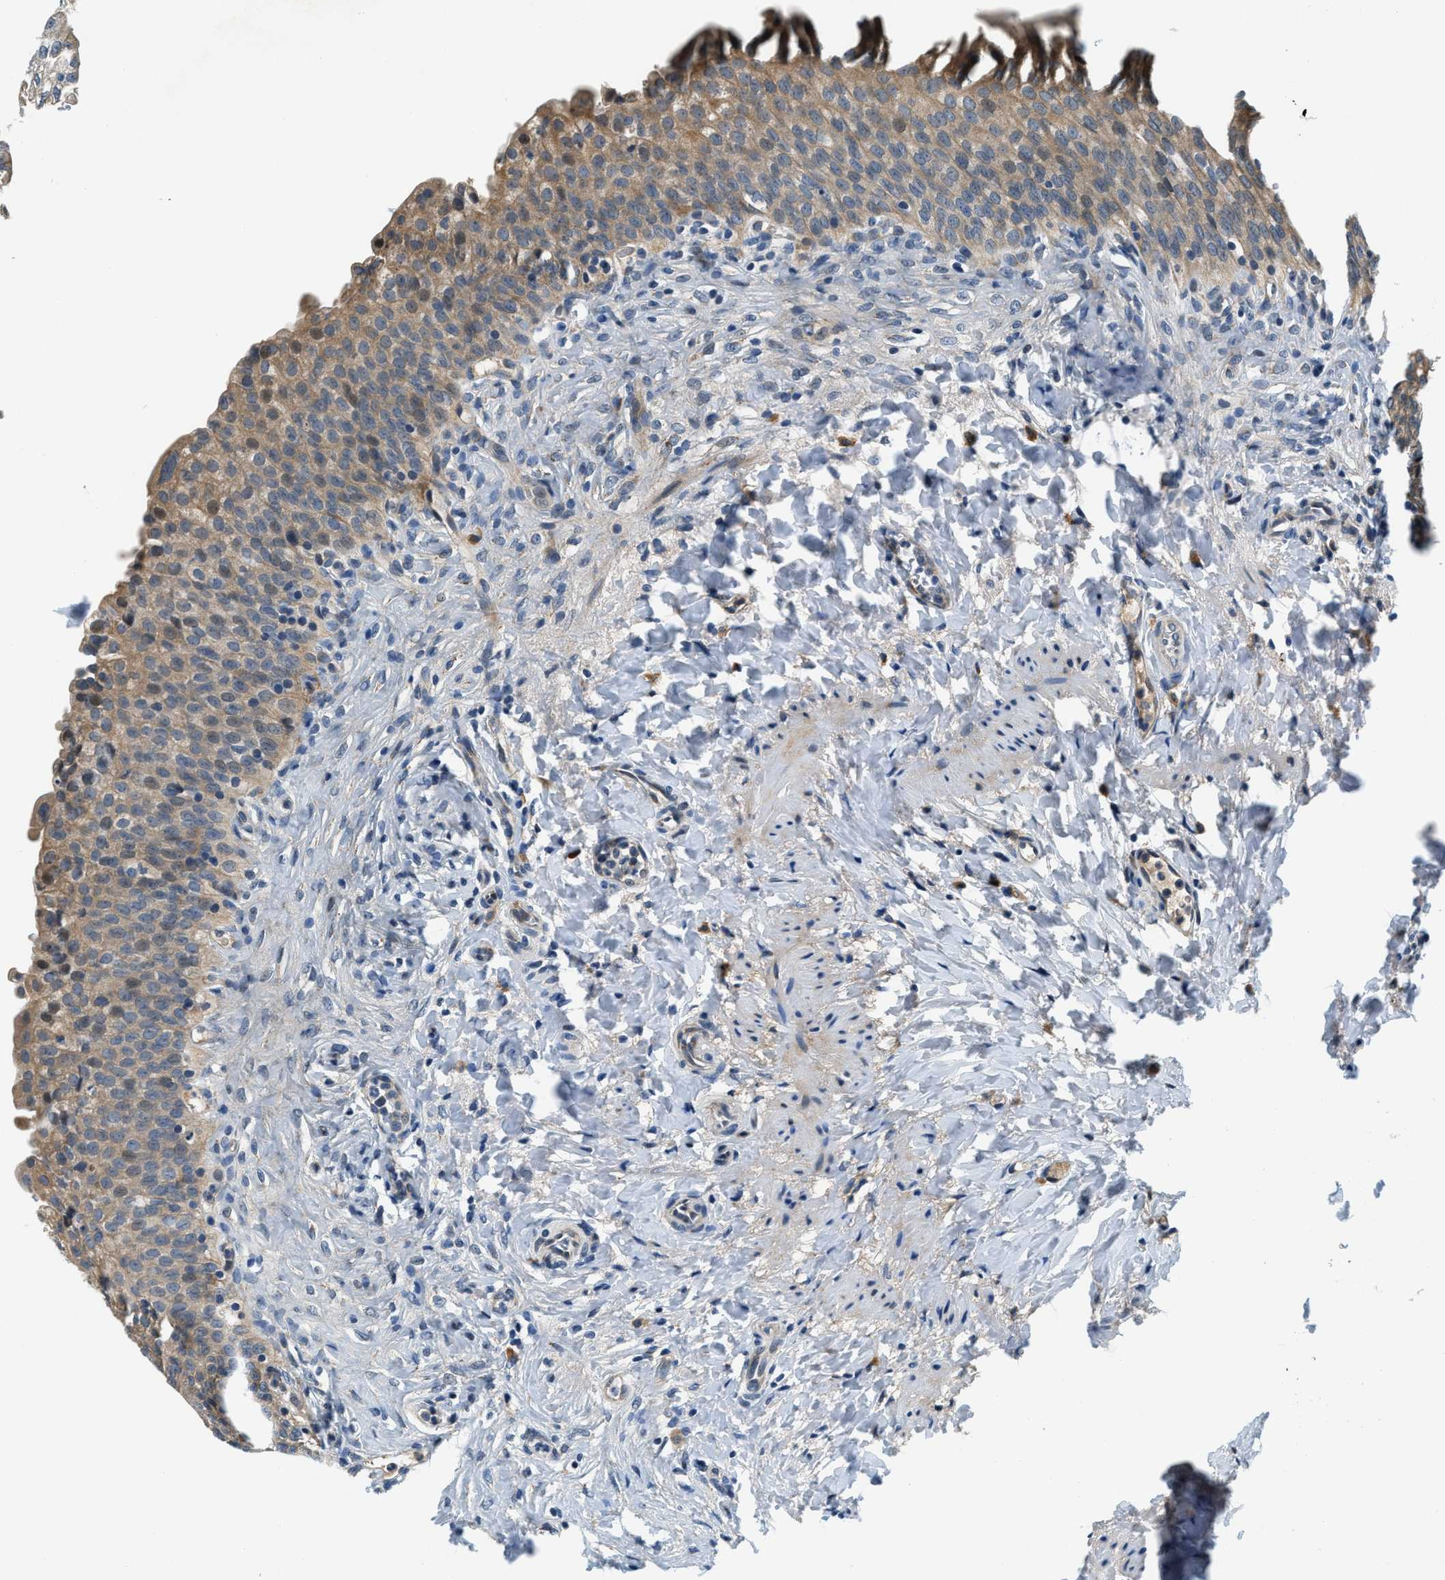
{"staining": {"intensity": "moderate", "quantity": ">75%", "location": "cytoplasmic/membranous"}, "tissue": "urinary bladder", "cell_type": "Urothelial cells", "image_type": "normal", "snomed": [{"axis": "morphology", "description": "Urothelial carcinoma, High grade"}, {"axis": "topography", "description": "Urinary bladder"}], "caption": "Protein expression analysis of normal urinary bladder exhibits moderate cytoplasmic/membranous staining in about >75% of urothelial cells. The protein is shown in brown color, while the nuclei are stained blue.", "gene": "YAE1", "patient": {"sex": "male", "age": 46}}